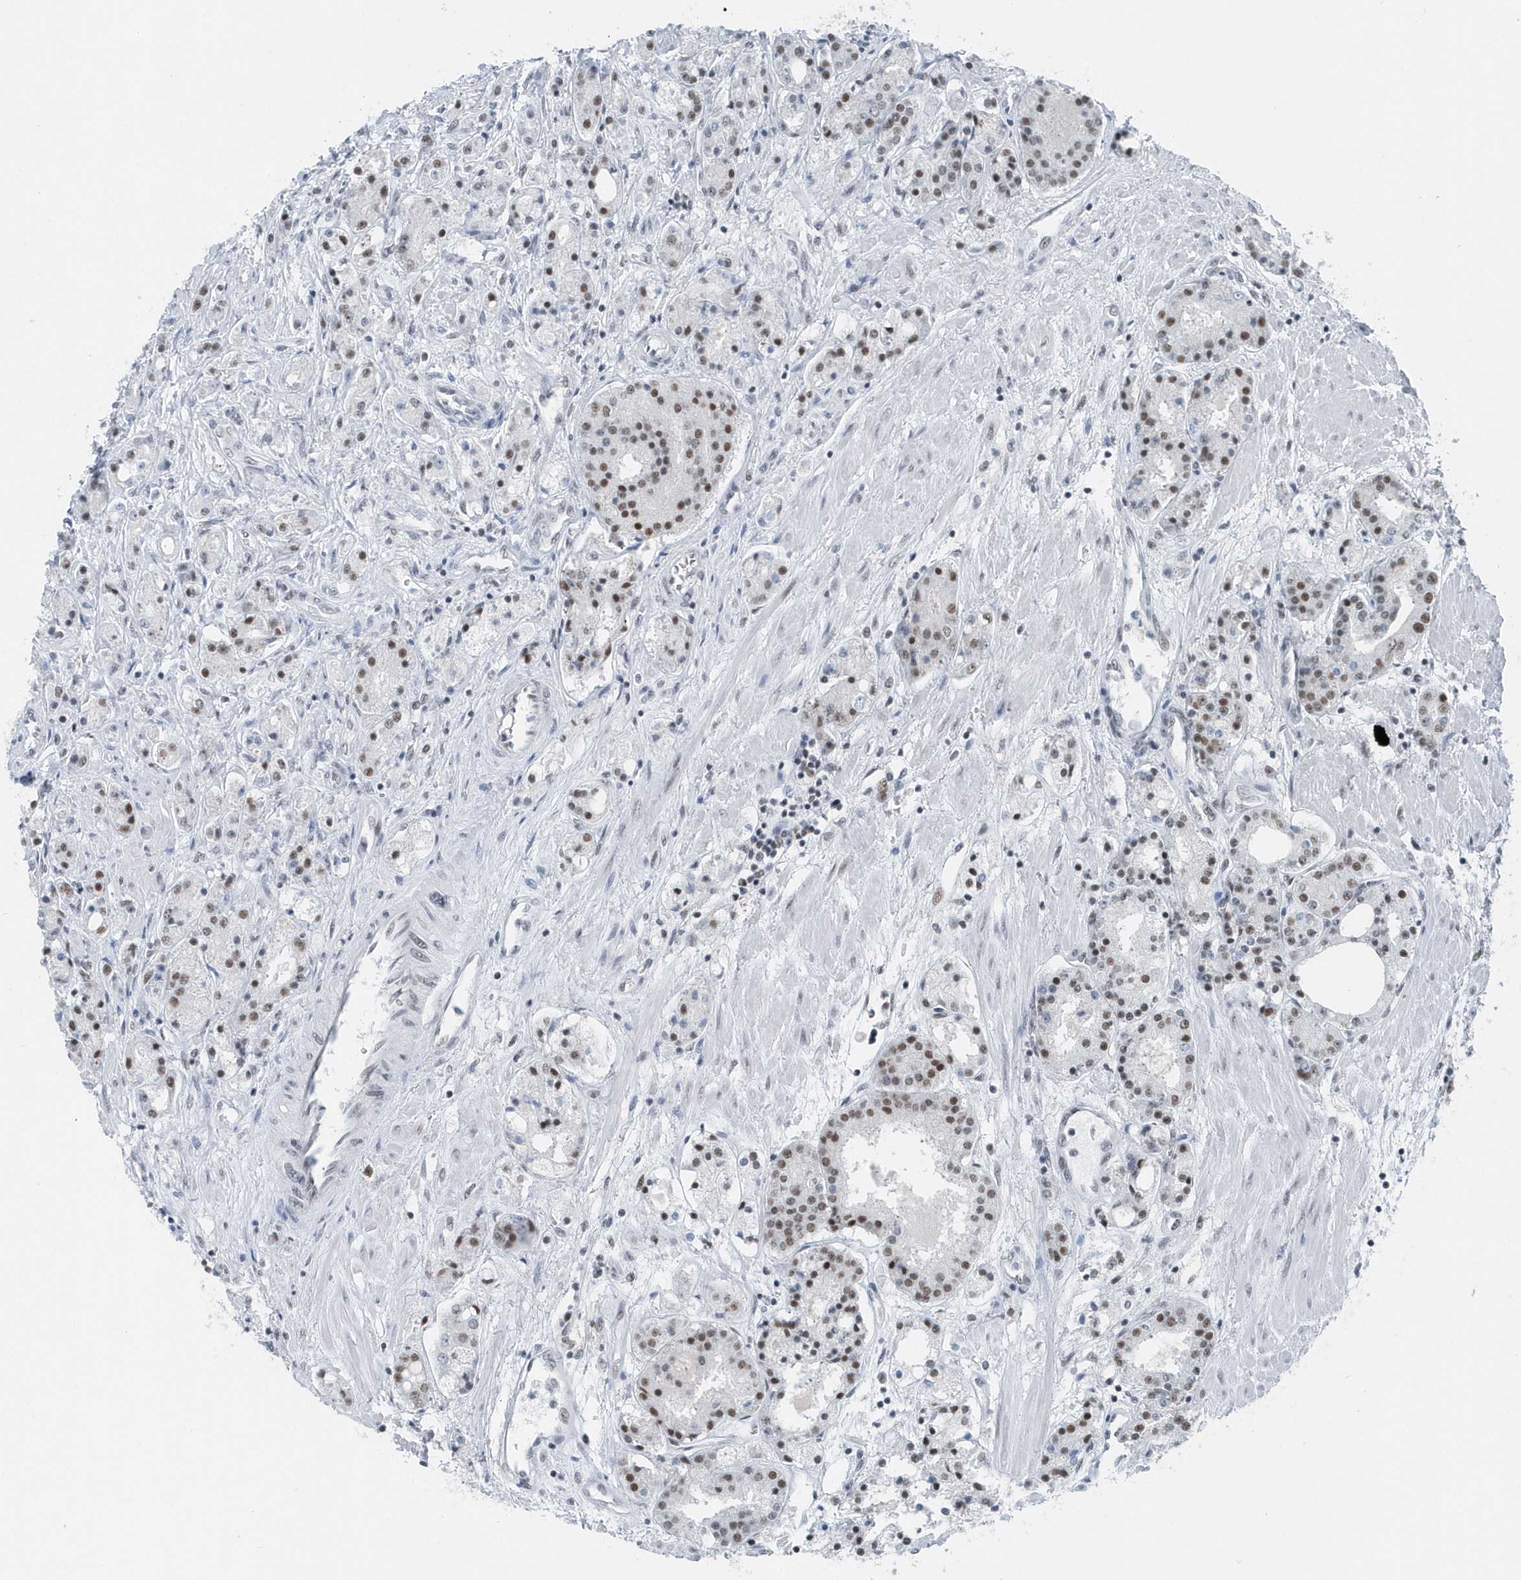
{"staining": {"intensity": "moderate", "quantity": "25%-75%", "location": "nuclear"}, "tissue": "prostate cancer", "cell_type": "Tumor cells", "image_type": "cancer", "snomed": [{"axis": "morphology", "description": "Adenocarcinoma, High grade"}, {"axis": "topography", "description": "Prostate"}], "caption": "A brown stain shows moderate nuclear positivity of a protein in human prostate adenocarcinoma (high-grade) tumor cells.", "gene": "FIP1L1", "patient": {"sex": "male", "age": 60}}